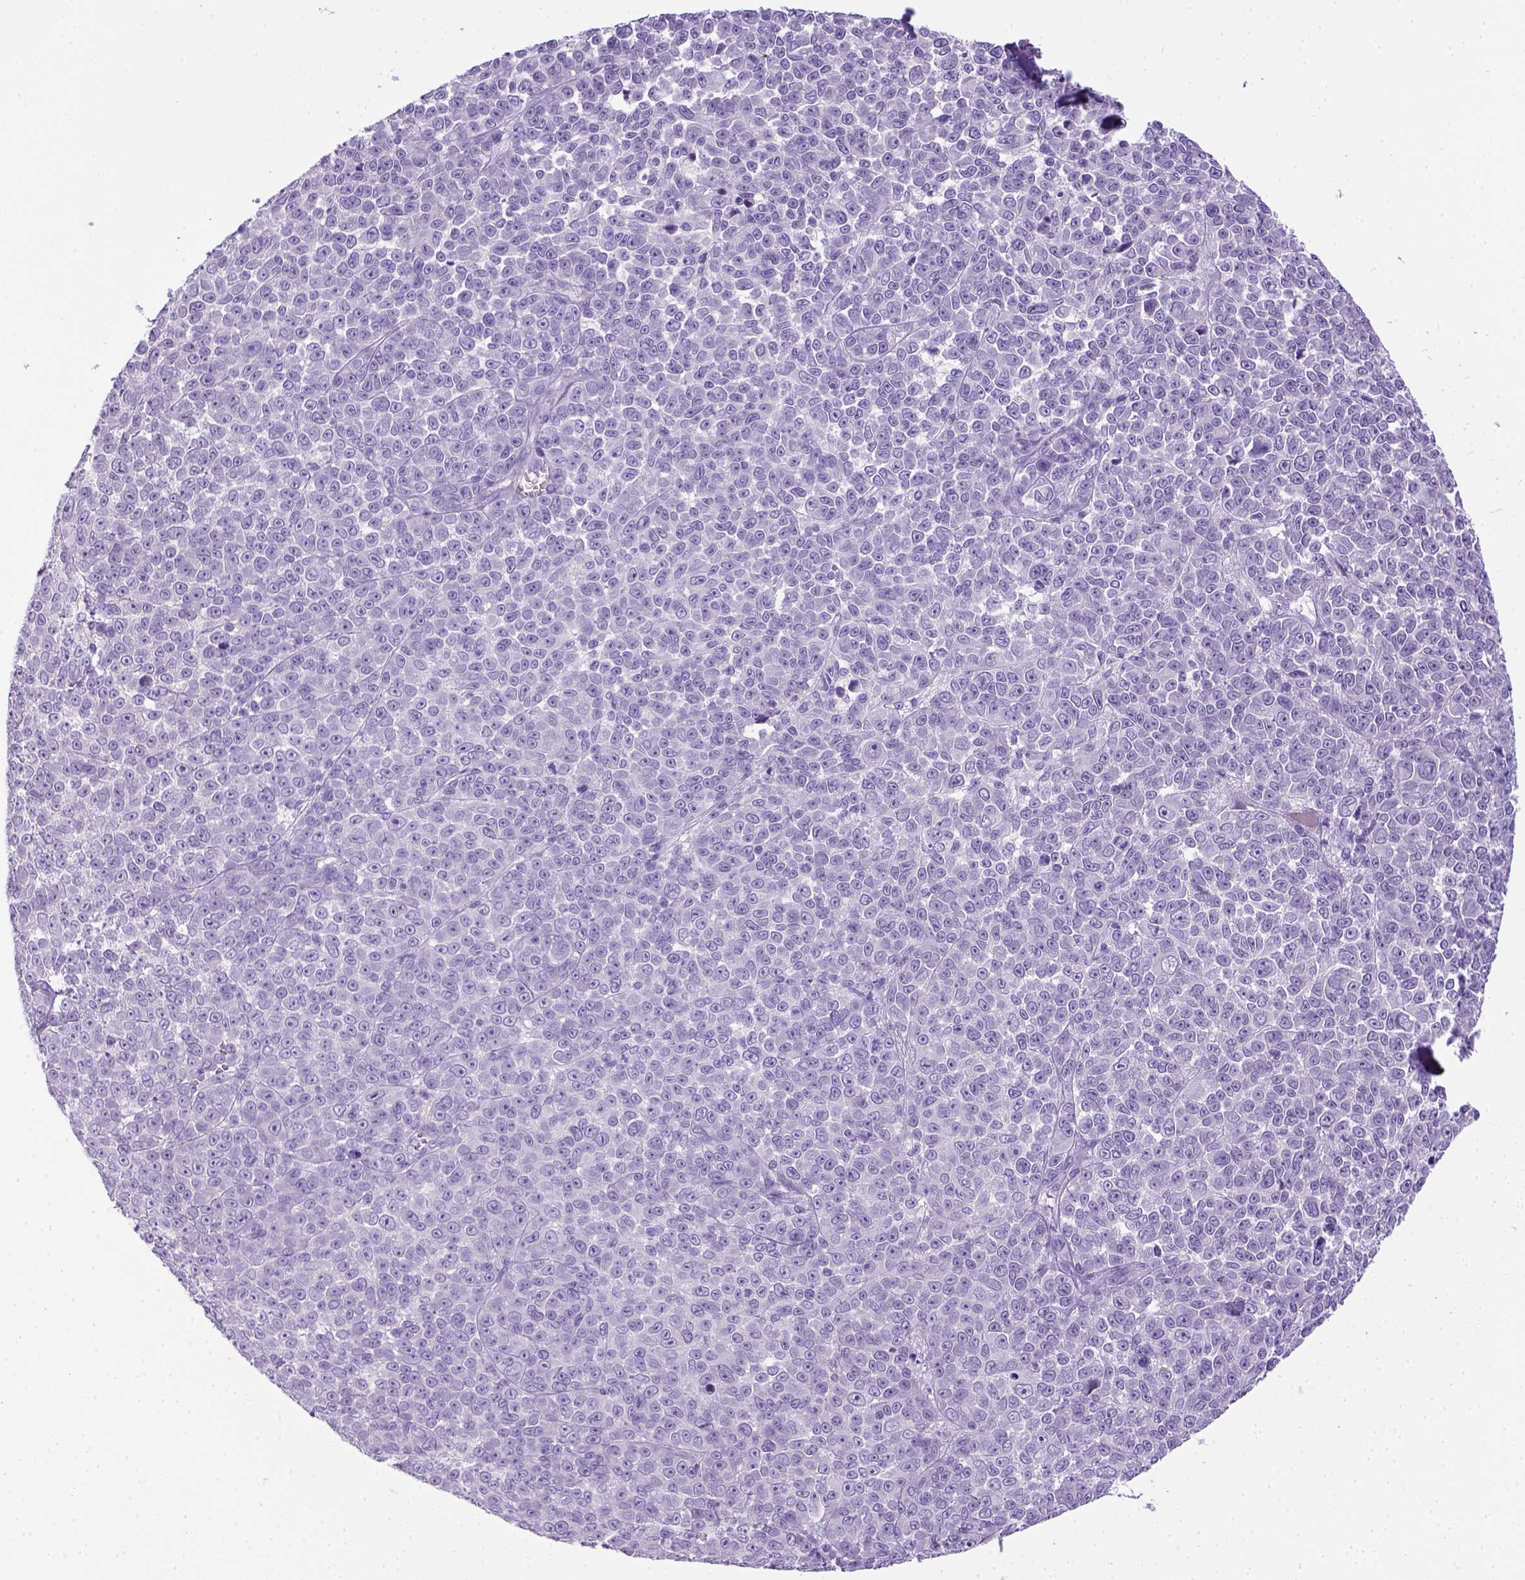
{"staining": {"intensity": "negative", "quantity": "none", "location": "none"}, "tissue": "melanoma", "cell_type": "Tumor cells", "image_type": "cancer", "snomed": [{"axis": "morphology", "description": "Malignant melanoma, NOS"}, {"axis": "topography", "description": "Skin"}], "caption": "The immunohistochemistry (IHC) photomicrograph has no significant expression in tumor cells of melanoma tissue. (DAB (3,3'-diaminobenzidine) immunohistochemistry with hematoxylin counter stain).", "gene": "KRT71", "patient": {"sex": "female", "age": 95}}